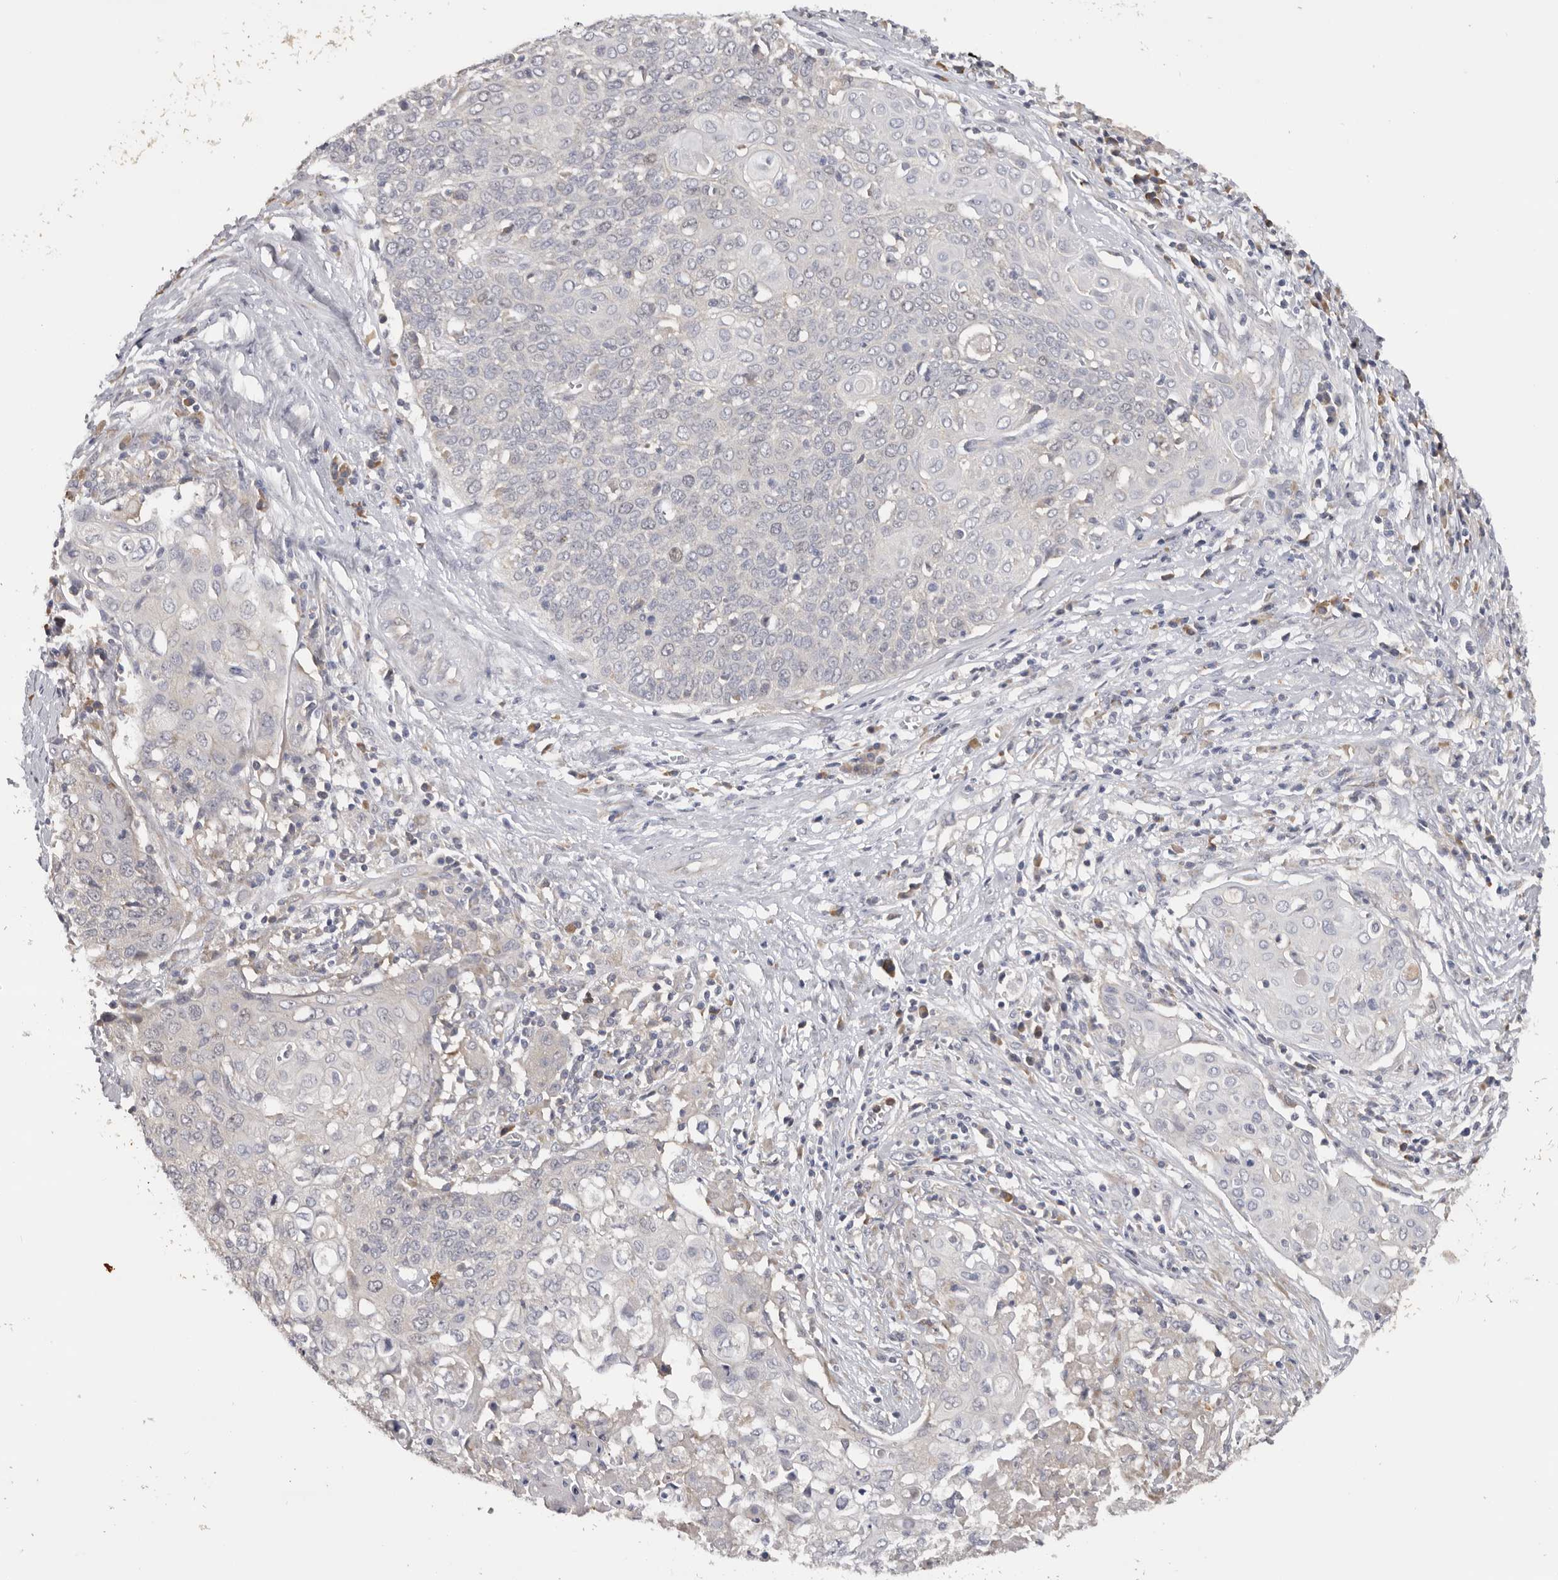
{"staining": {"intensity": "negative", "quantity": "none", "location": "none"}, "tissue": "cervical cancer", "cell_type": "Tumor cells", "image_type": "cancer", "snomed": [{"axis": "morphology", "description": "Squamous cell carcinoma, NOS"}, {"axis": "topography", "description": "Cervix"}], "caption": "An immunohistochemistry image of squamous cell carcinoma (cervical) is shown. There is no staining in tumor cells of squamous cell carcinoma (cervical). The staining was performed using DAB (3,3'-diaminobenzidine) to visualize the protein expression in brown, while the nuclei were stained in blue with hematoxylin (Magnification: 20x).", "gene": "KIF2B", "patient": {"sex": "female", "age": 39}}